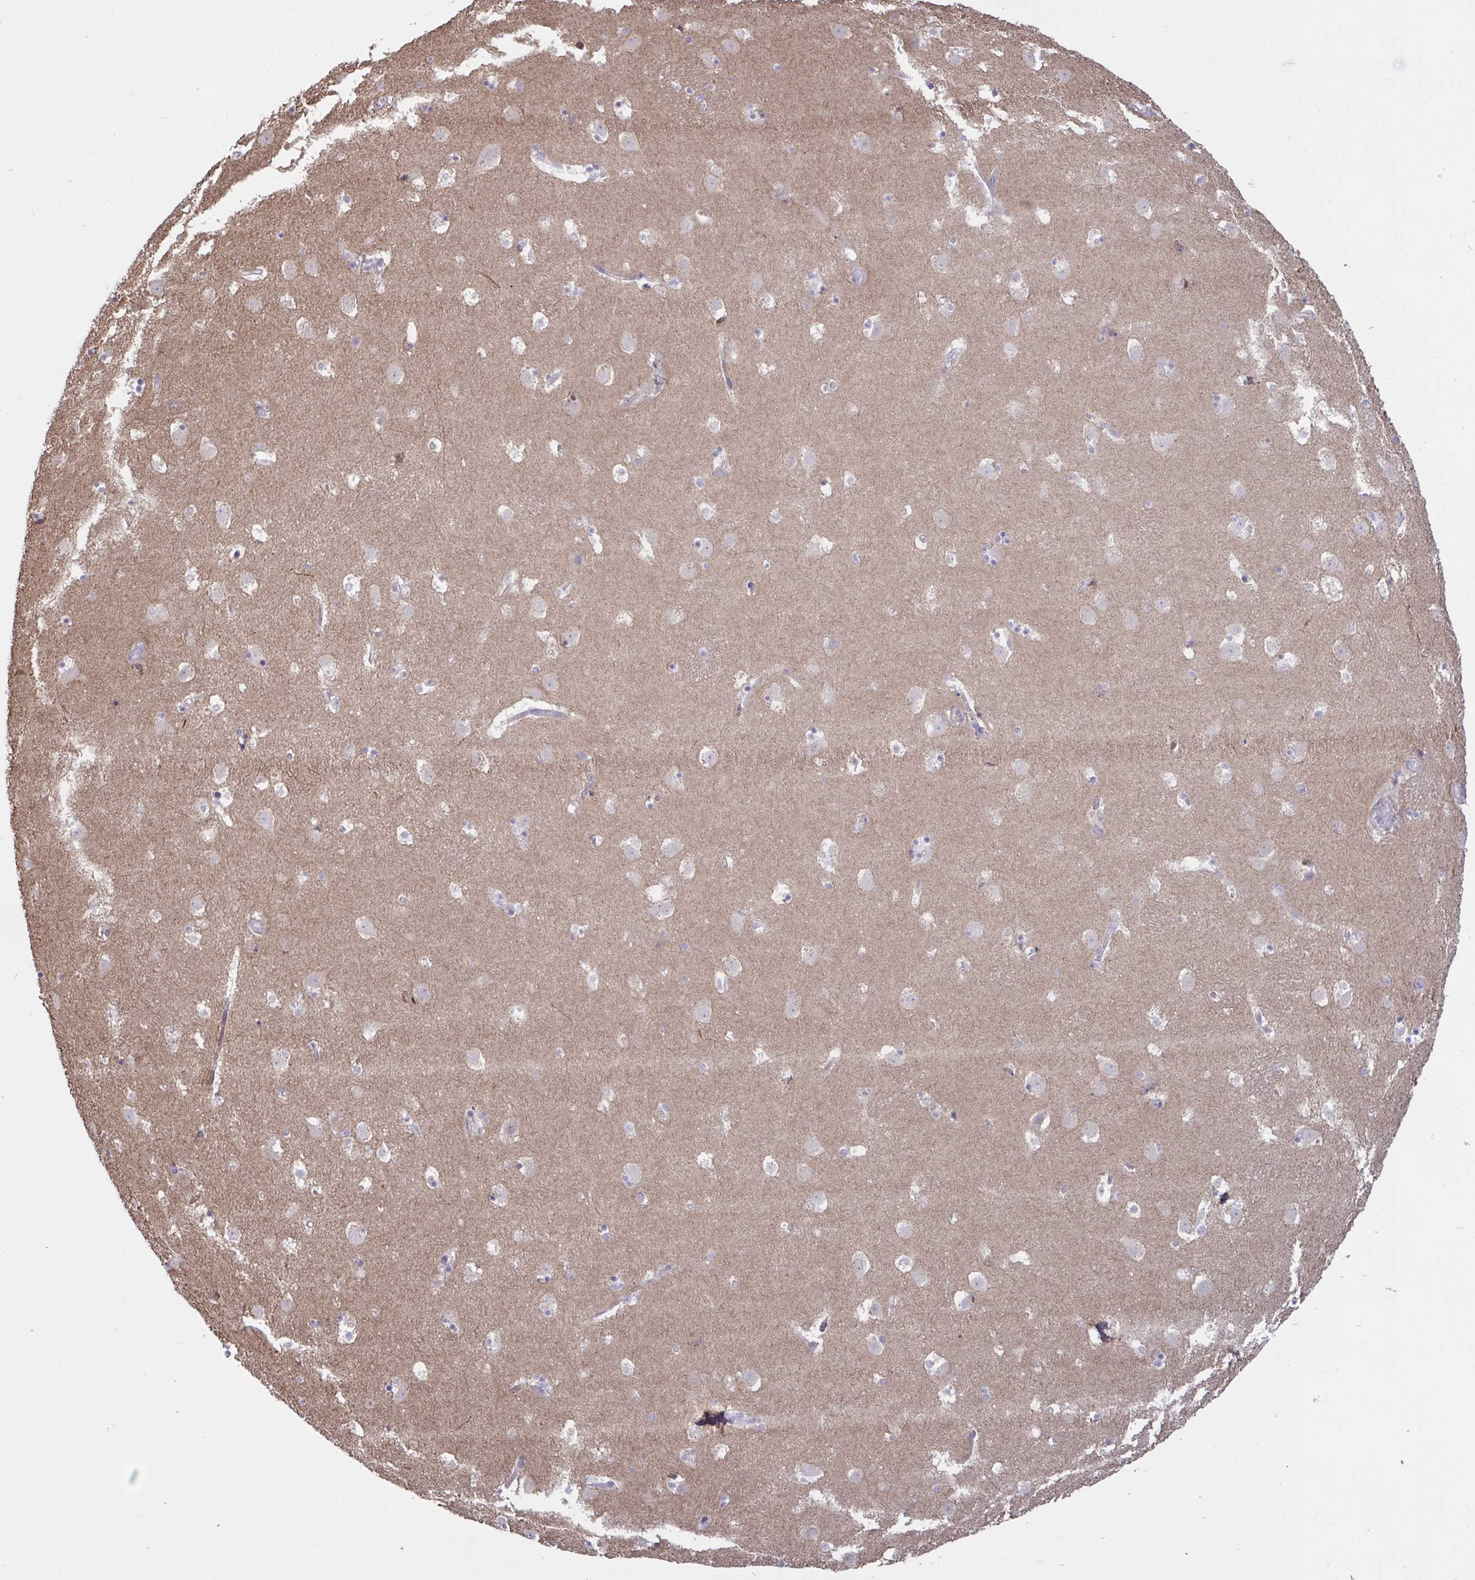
{"staining": {"intensity": "negative", "quantity": "none", "location": "none"}, "tissue": "caudate", "cell_type": "Glial cells", "image_type": "normal", "snomed": [{"axis": "morphology", "description": "Normal tissue, NOS"}, {"axis": "topography", "description": "Lateral ventricle wall"}], "caption": "This is an immunohistochemistry micrograph of normal human caudate. There is no positivity in glial cells.", "gene": "IL1R1", "patient": {"sex": "male", "age": 37}}